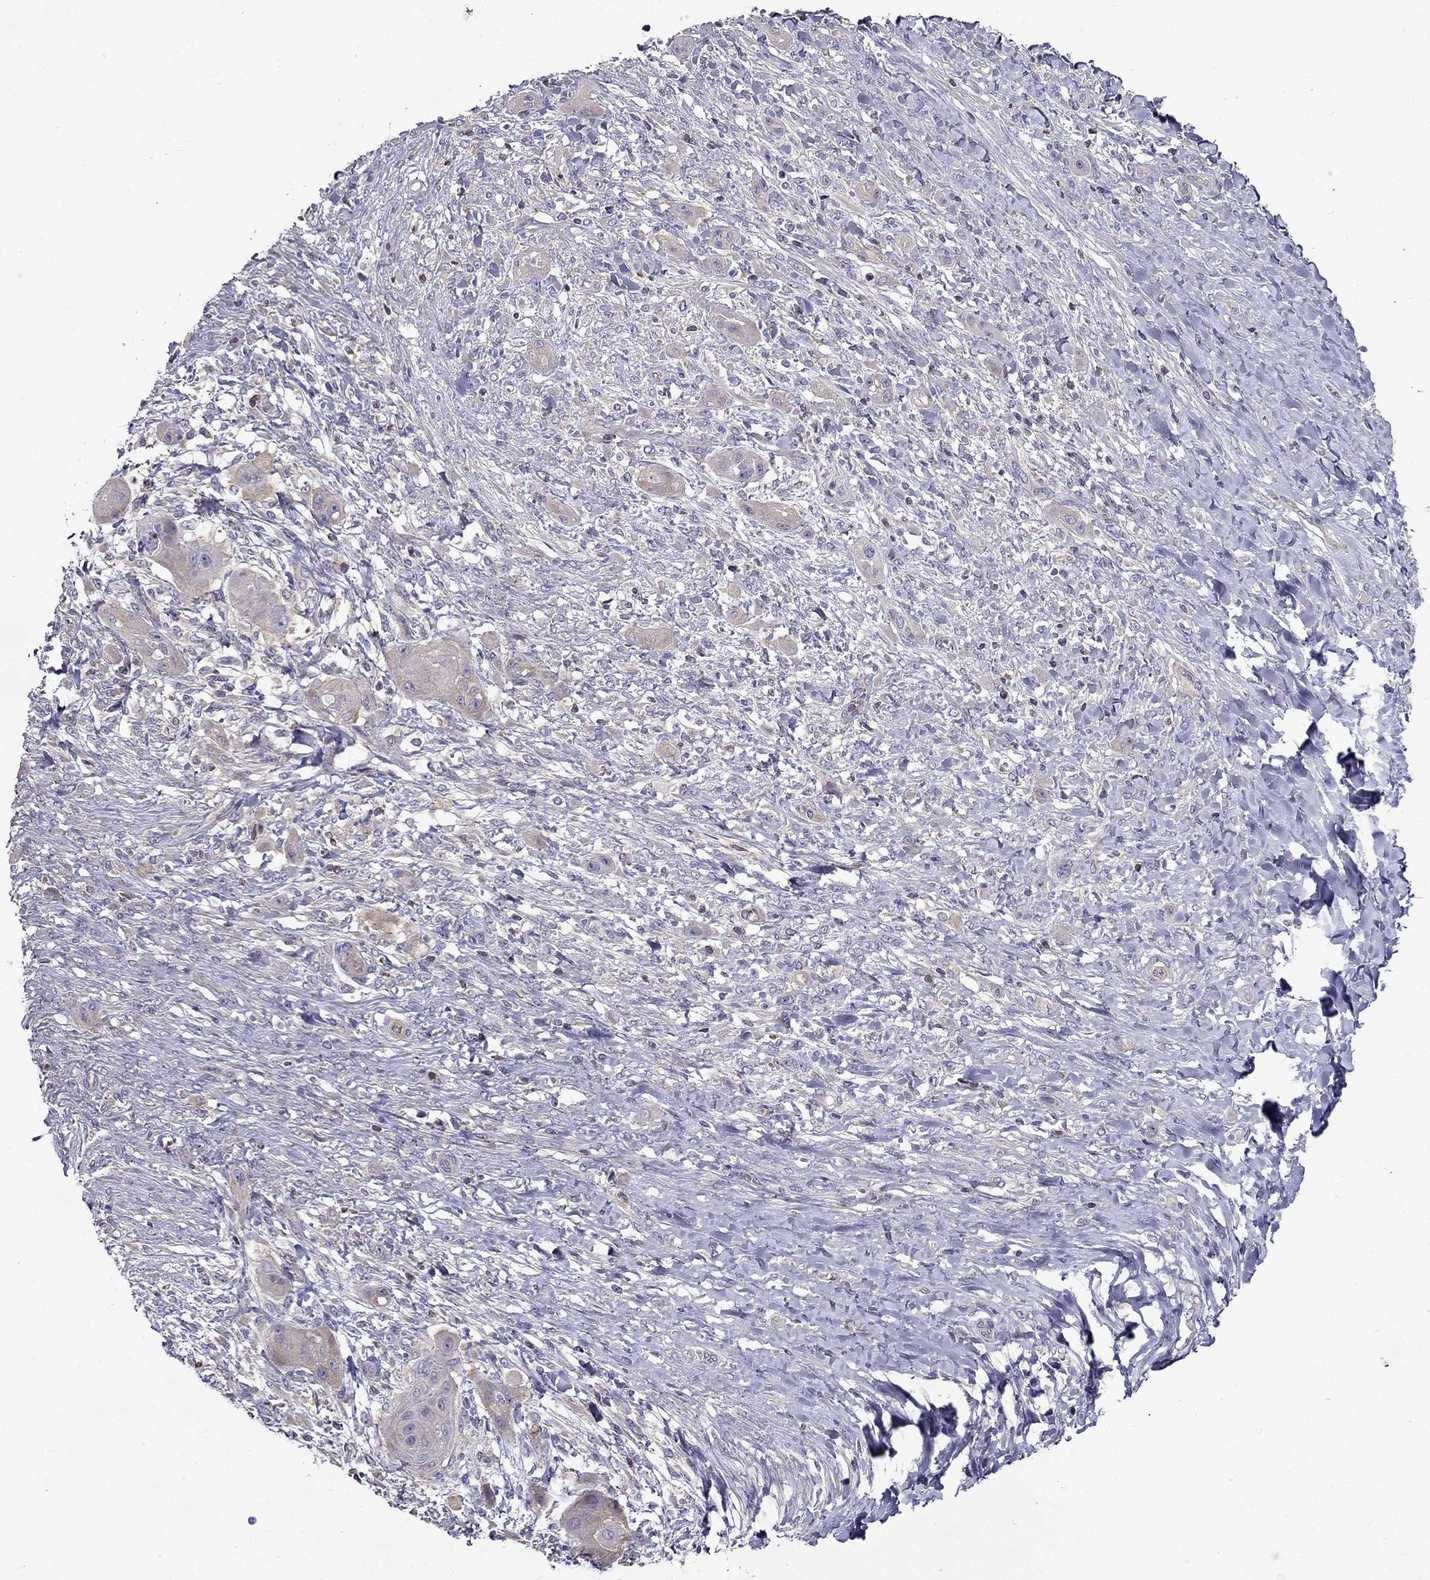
{"staining": {"intensity": "negative", "quantity": "none", "location": "none"}, "tissue": "skin cancer", "cell_type": "Tumor cells", "image_type": "cancer", "snomed": [{"axis": "morphology", "description": "Squamous cell carcinoma, NOS"}, {"axis": "topography", "description": "Skin"}], "caption": "IHC photomicrograph of human squamous cell carcinoma (skin) stained for a protein (brown), which demonstrates no staining in tumor cells.", "gene": "AAK1", "patient": {"sex": "male", "age": 62}}